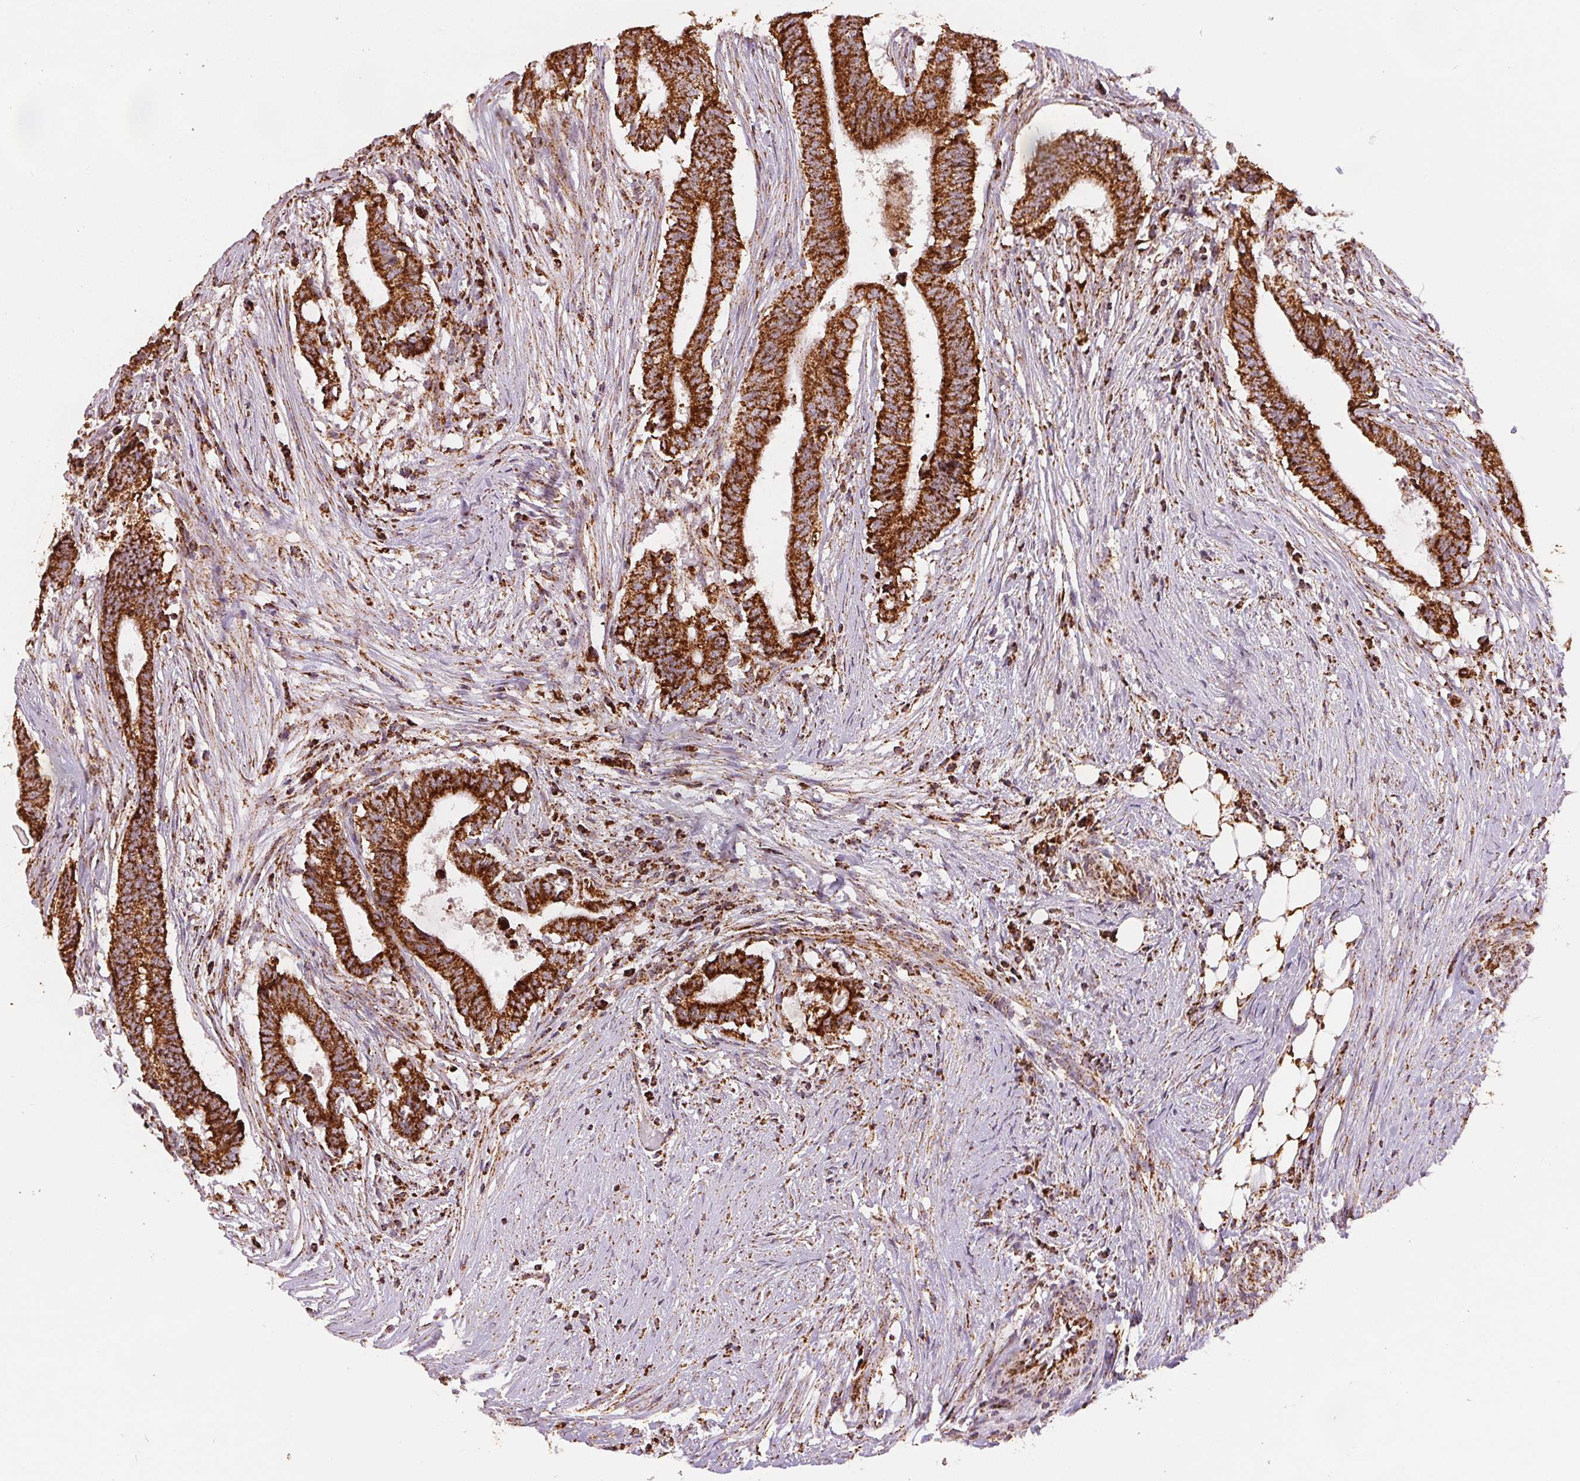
{"staining": {"intensity": "strong", "quantity": ">75%", "location": "cytoplasmic/membranous"}, "tissue": "colorectal cancer", "cell_type": "Tumor cells", "image_type": "cancer", "snomed": [{"axis": "morphology", "description": "Adenocarcinoma, NOS"}, {"axis": "topography", "description": "Colon"}], "caption": "High-magnification brightfield microscopy of colorectal cancer (adenocarcinoma) stained with DAB (3,3'-diaminobenzidine) (brown) and counterstained with hematoxylin (blue). tumor cells exhibit strong cytoplasmic/membranous positivity is identified in about>75% of cells.", "gene": "SDHB", "patient": {"sex": "female", "age": 43}}